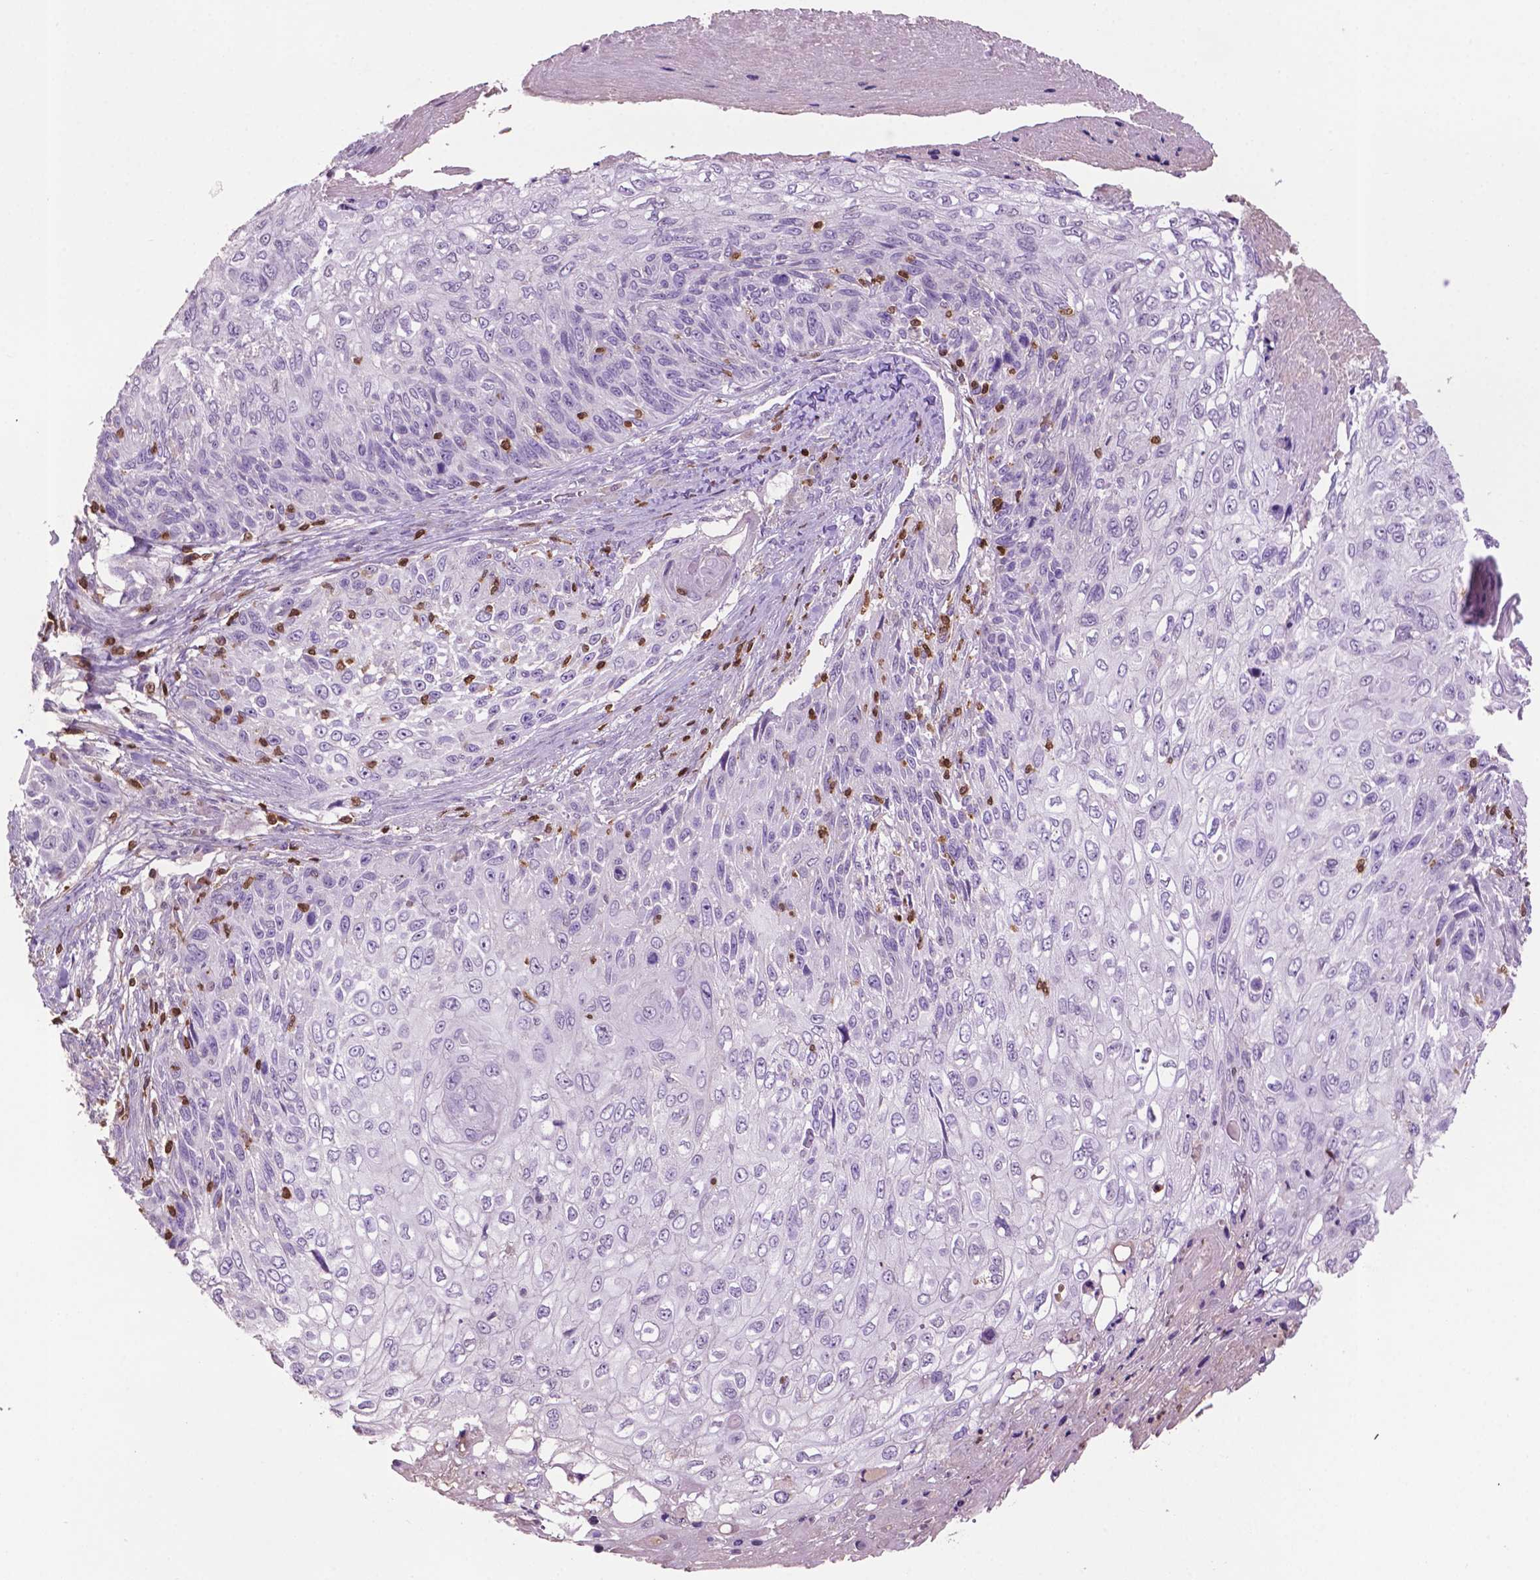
{"staining": {"intensity": "negative", "quantity": "none", "location": "none"}, "tissue": "skin cancer", "cell_type": "Tumor cells", "image_type": "cancer", "snomed": [{"axis": "morphology", "description": "Squamous cell carcinoma, NOS"}, {"axis": "topography", "description": "Skin"}], "caption": "Immunohistochemical staining of human skin cancer (squamous cell carcinoma) shows no significant positivity in tumor cells.", "gene": "TBC1D10C", "patient": {"sex": "male", "age": 92}}